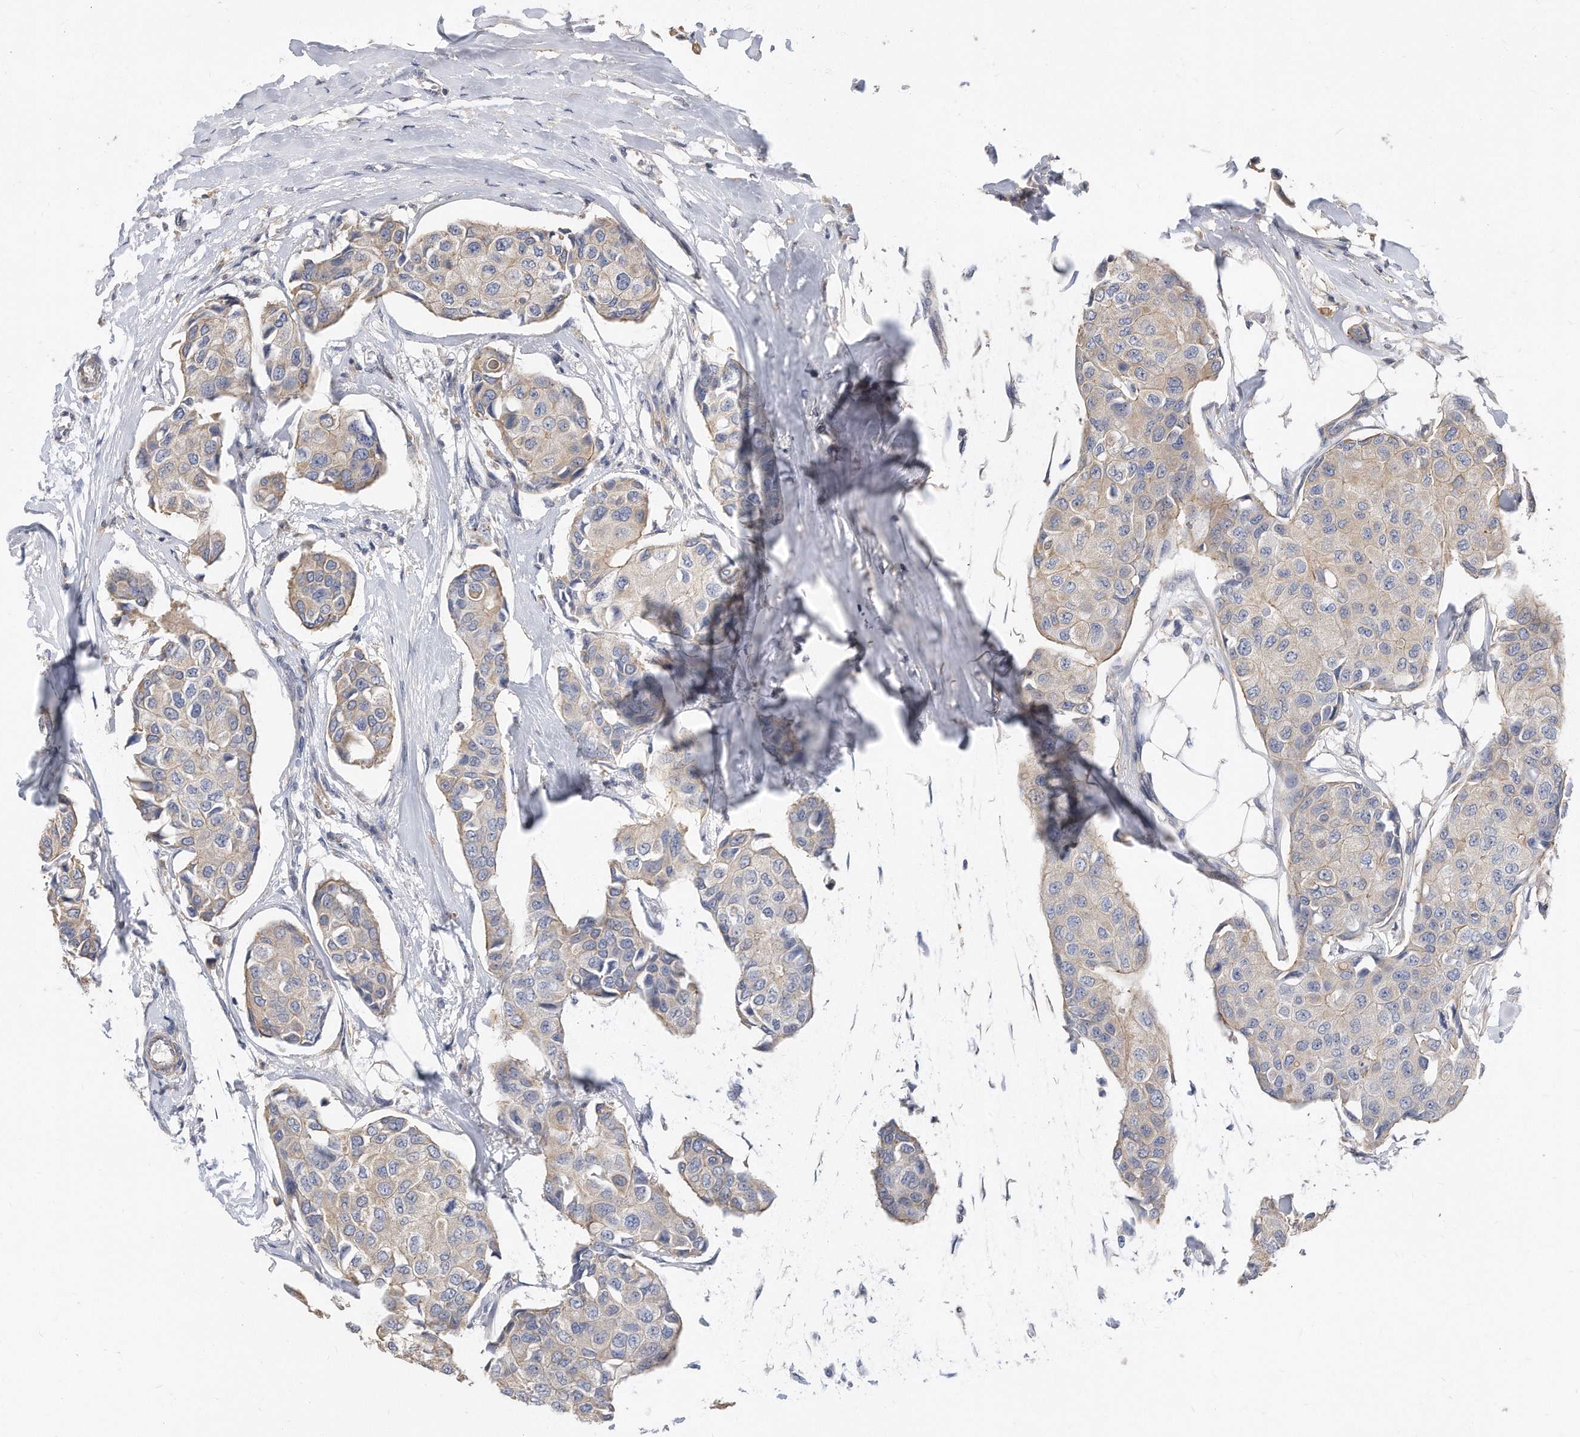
{"staining": {"intensity": "negative", "quantity": "none", "location": "none"}, "tissue": "breast cancer", "cell_type": "Tumor cells", "image_type": "cancer", "snomed": [{"axis": "morphology", "description": "Duct carcinoma"}, {"axis": "topography", "description": "Breast"}], "caption": "Breast cancer (invasive ductal carcinoma) was stained to show a protein in brown. There is no significant expression in tumor cells.", "gene": "TCP1", "patient": {"sex": "female", "age": 80}}